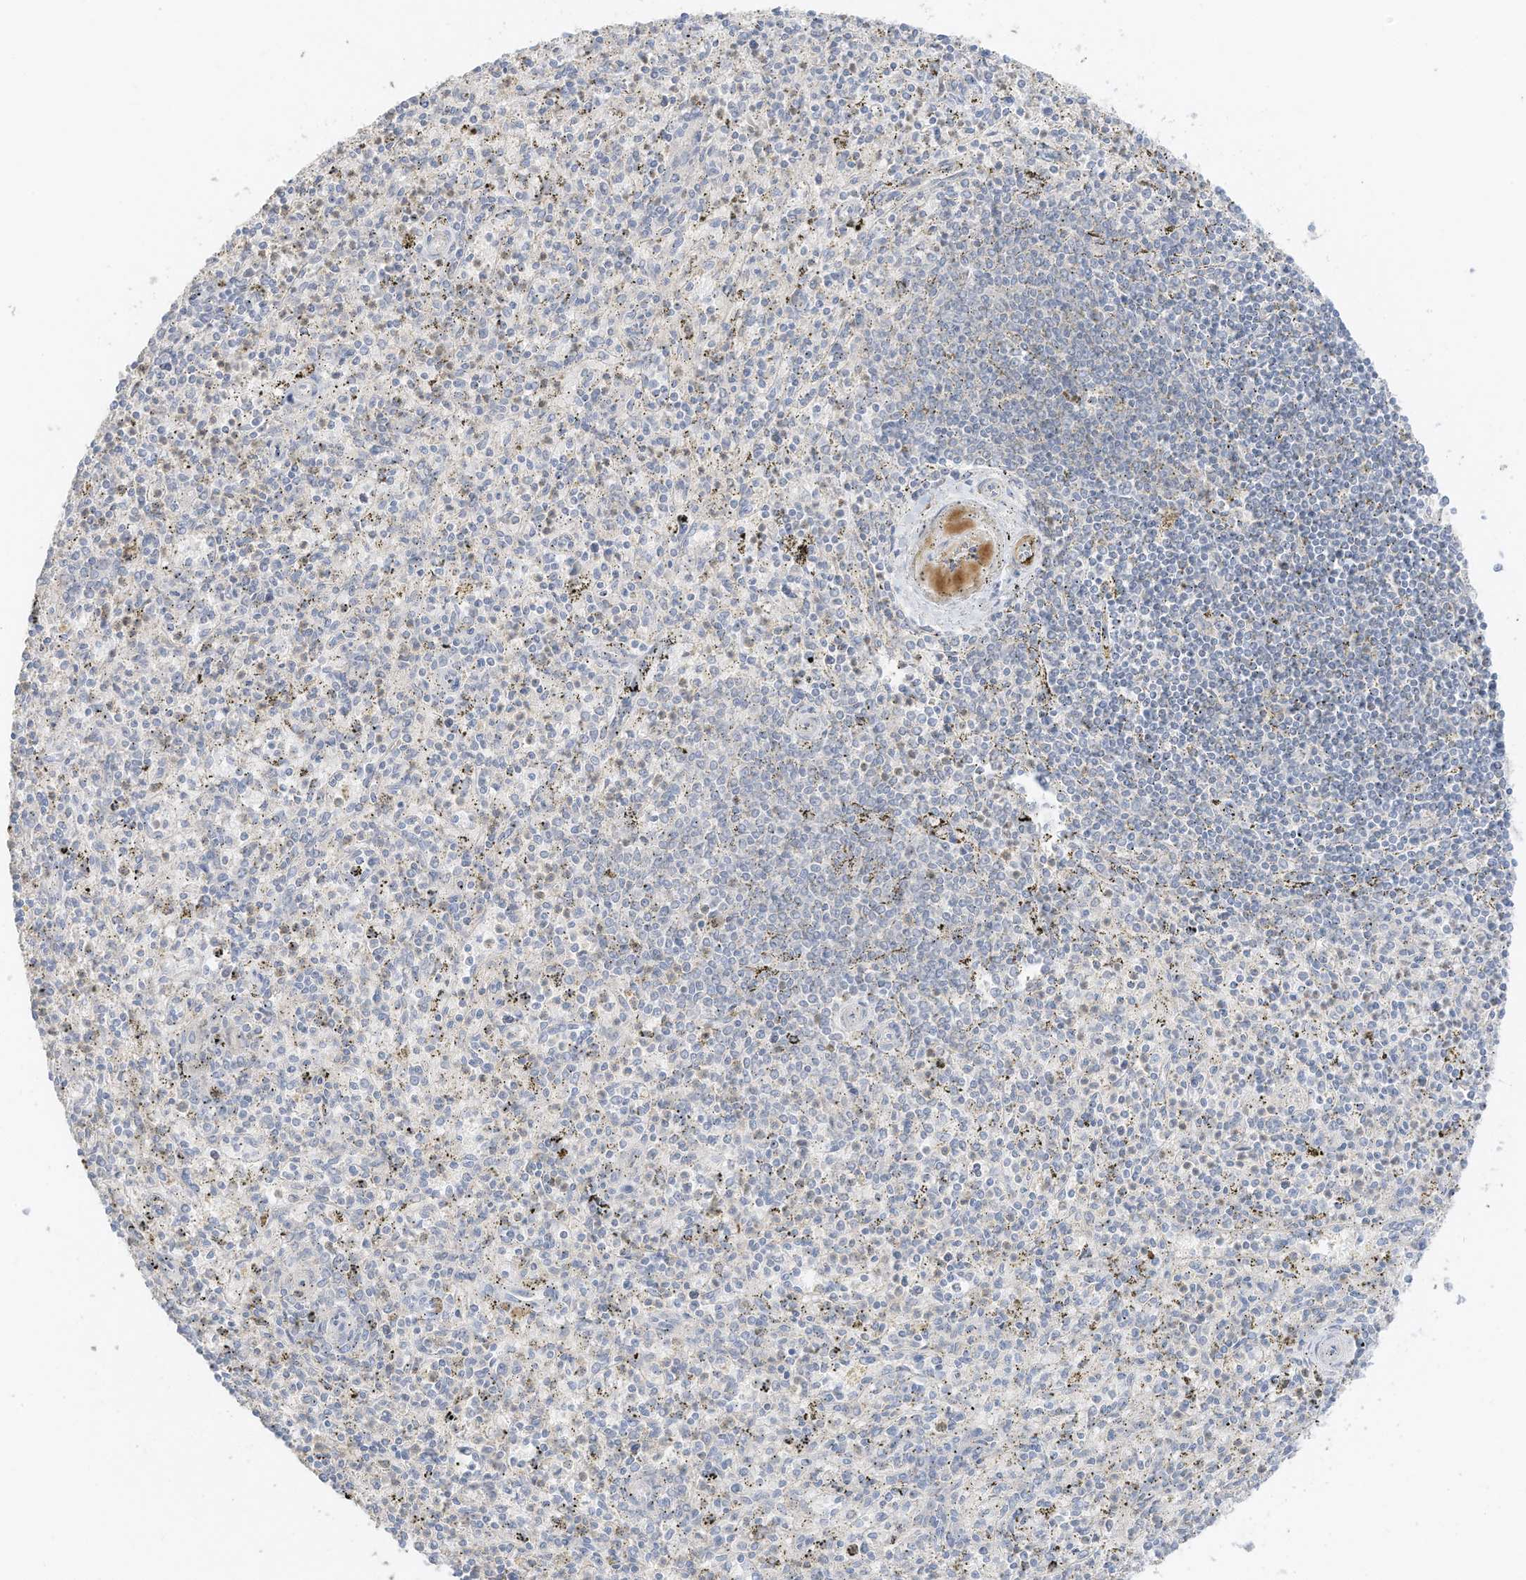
{"staining": {"intensity": "negative", "quantity": "none", "location": "none"}, "tissue": "spleen", "cell_type": "Cells in red pulp", "image_type": "normal", "snomed": [{"axis": "morphology", "description": "Normal tissue, NOS"}, {"axis": "topography", "description": "Spleen"}], "caption": "Immunohistochemistry (IHC) photomicrograph of normal spleen: human spleen stained with DAB exhibits no significant protein staining in cells in red pulp. Brightfield microscopy of IHC stained with DAB (brown) and hematoxylin (blue), captured at high magnification.", "gene": "ZBTB41", "patient": {"sex": "male", "age": 72}}